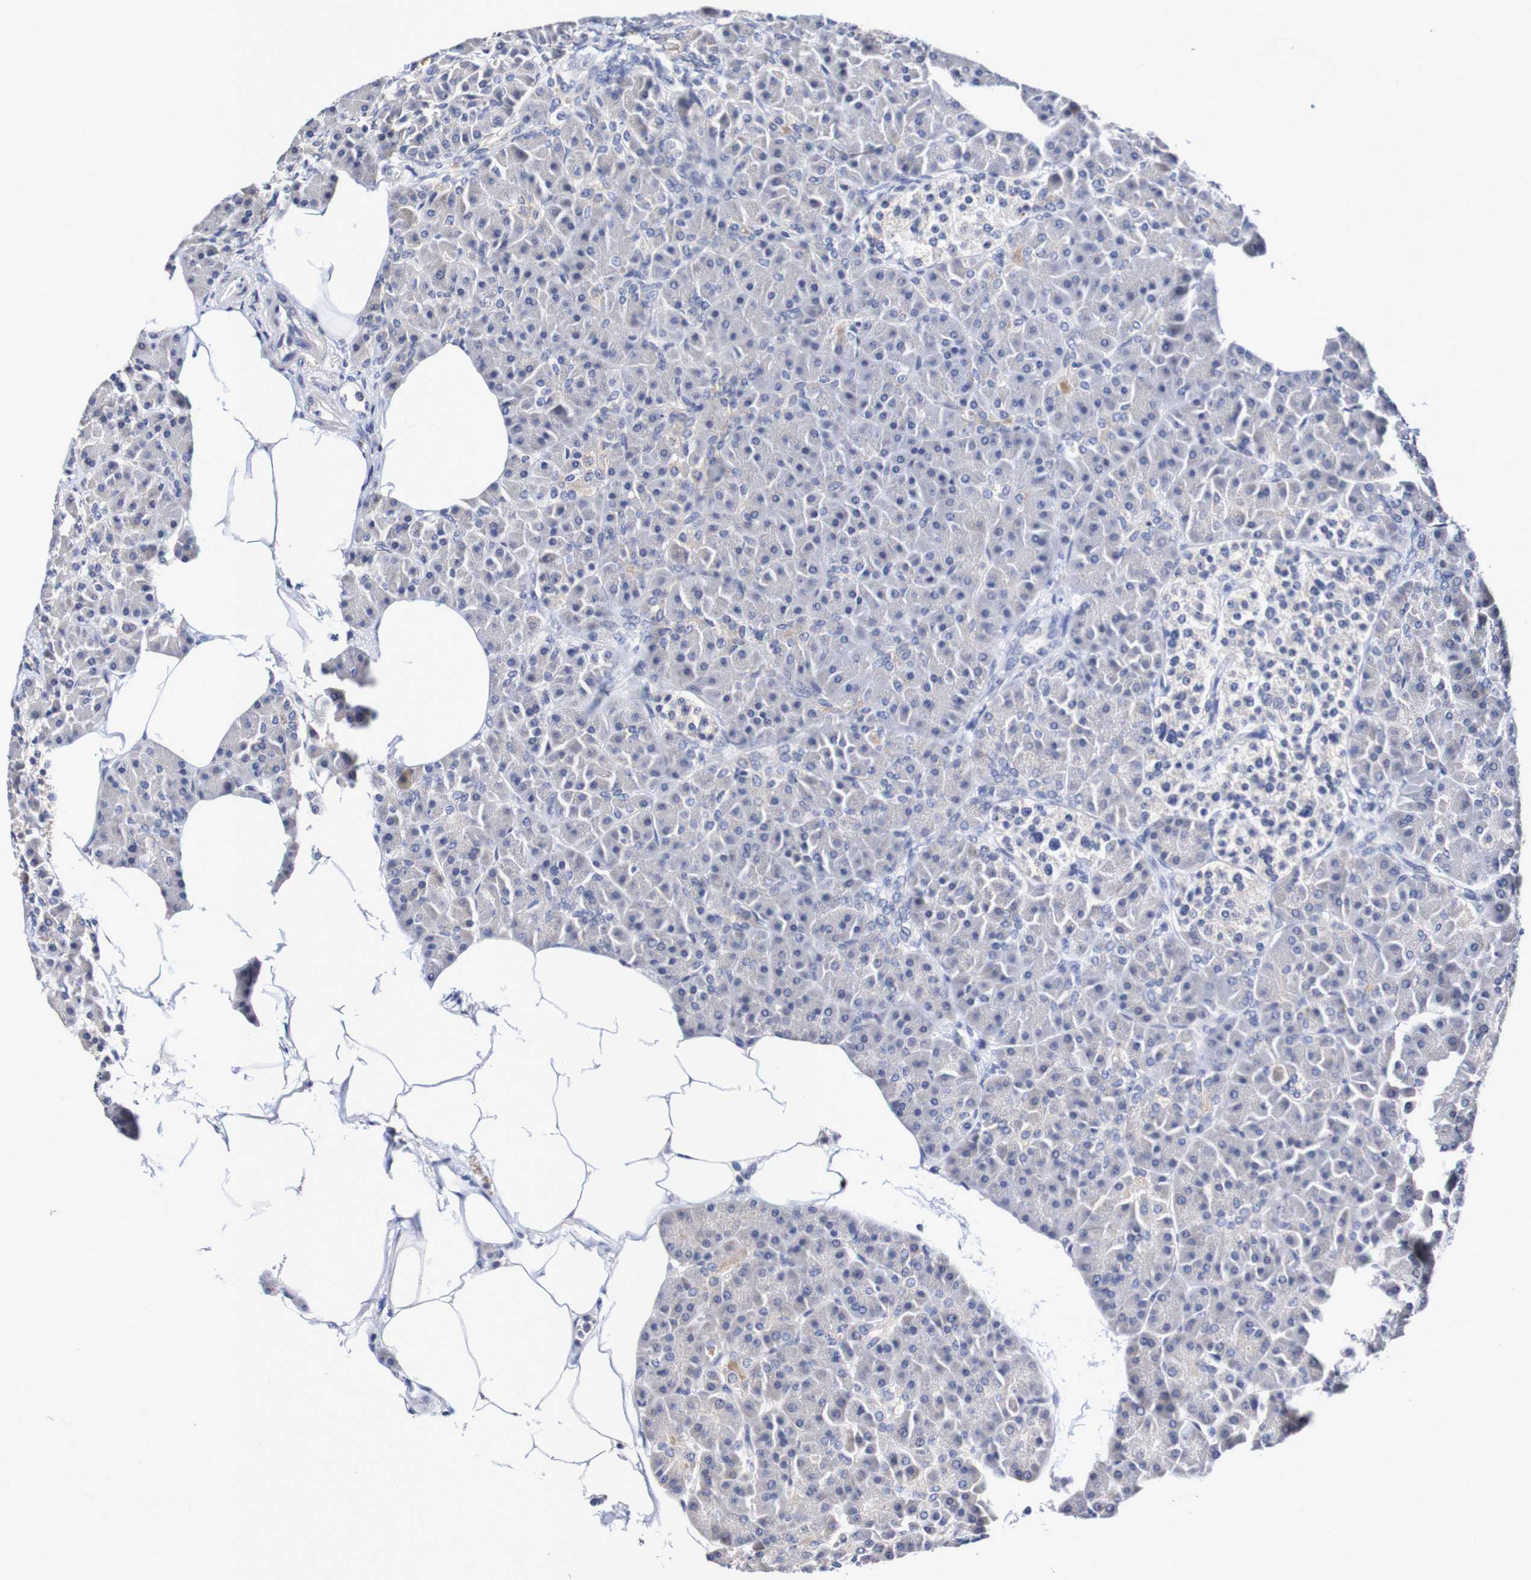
{"staining": {"intensity": "negative", "quantity": "none", "location": "none"}, "tissue": "pancreas", "cell_type": "Exocrine glandular cells", "image_type": "normal", "snomed": [{"axis": "morphology", "description": "Normal tissue, NOS"}, {"axis": "topography", "description": "Pancreas"}], "caption": "IHC micrograph of benign pancreas: human pancreas stained with DAB (3,3'-diaminobenzidine) demonstrates no significant protein positivity in exocrine glandular cells.", "gene": "ACVR1C", "patient": {"sex": "female", "age": 70}}